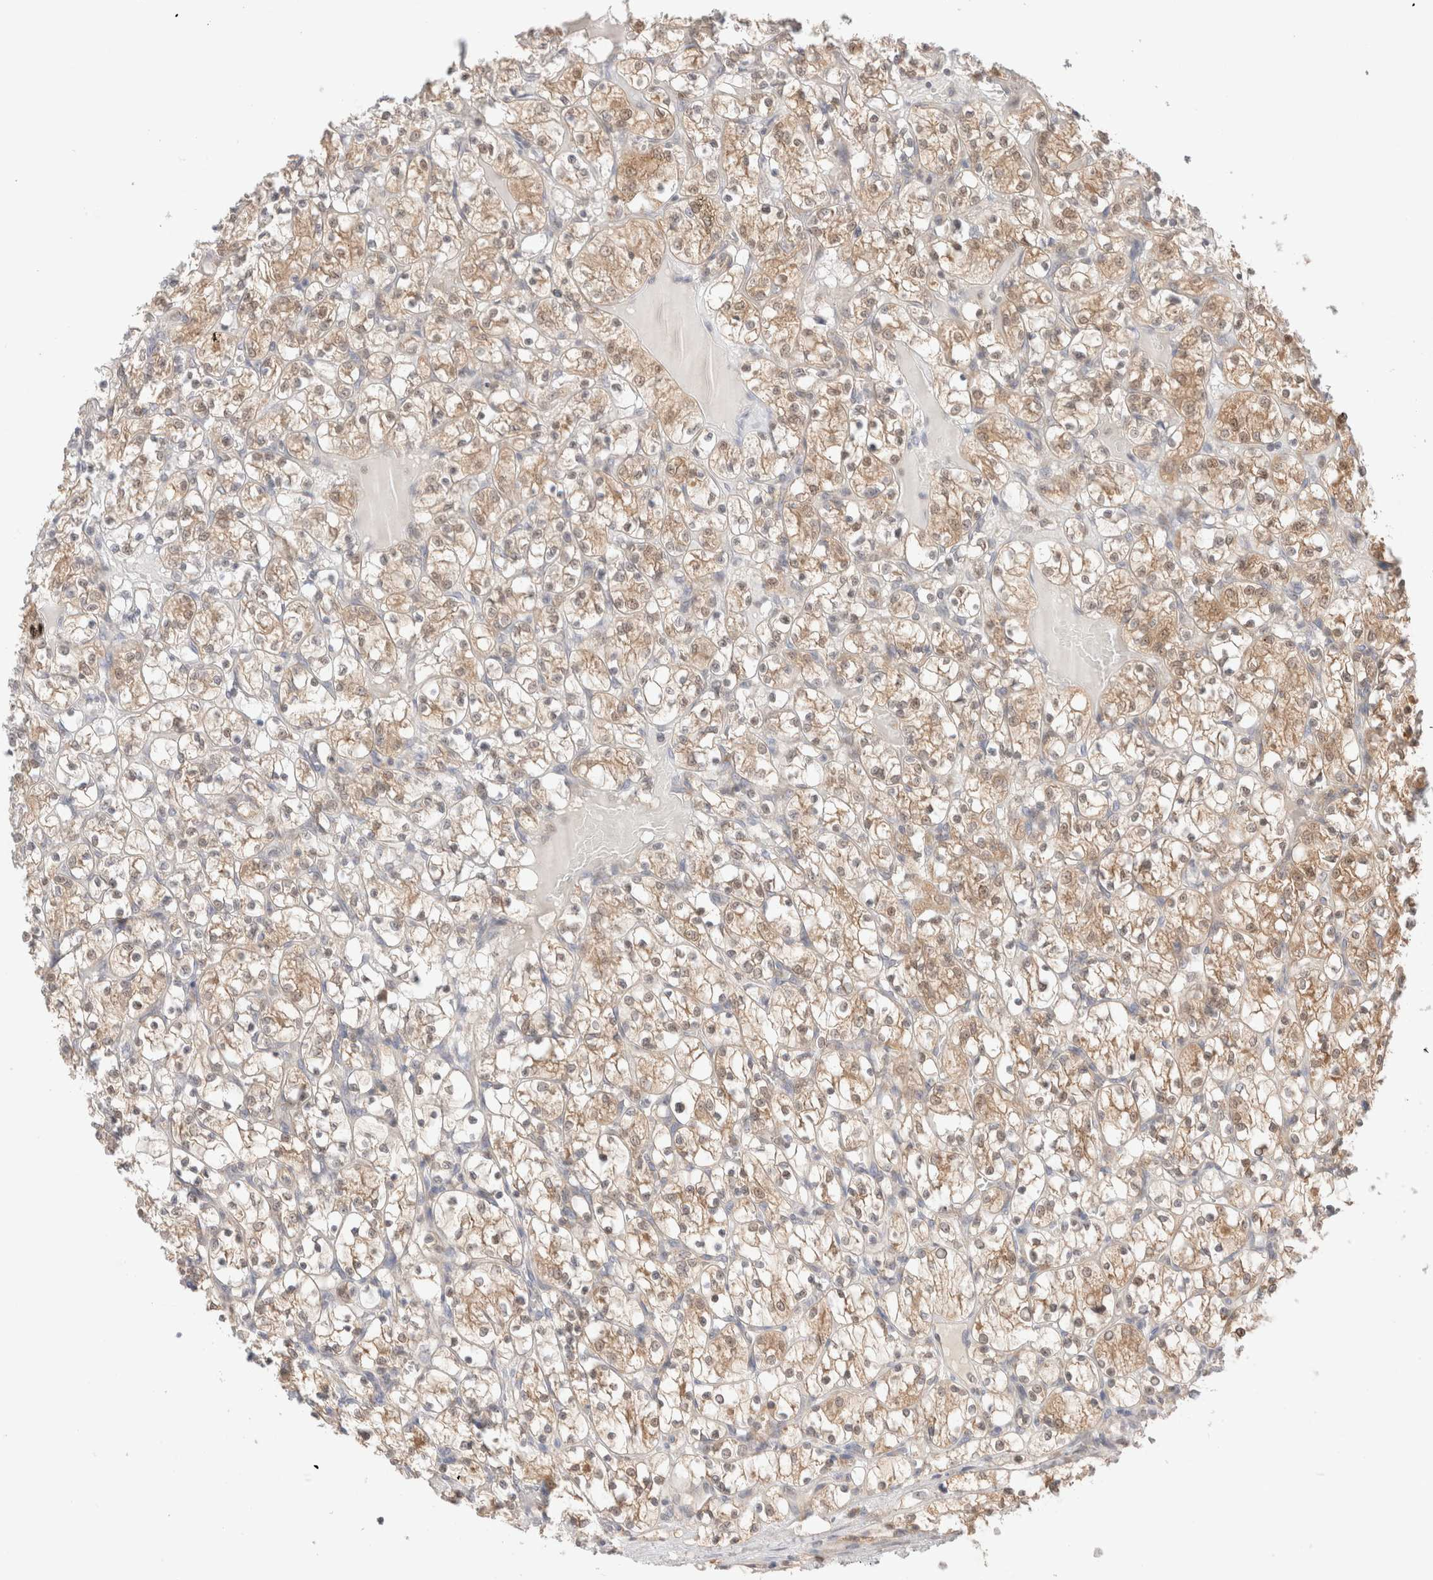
{"staining": {"intensity": "weak", "quantity": ">75%", "location": "cytoplasmic/membranous"}, "tissue": "renal cancer", "cell_type": "Tumor cells", "image_type": "cancer", "snomed": [{"axis": "morphology", "description": "Adenocarcinoma, NOS"}, {"axis": "topography", "description": "Kidney"}], "caption": "A high-resolution photomicrograph shows immunohistochemistry (IHC) staining of adenocarcinoma (renal), which demonstrates weak cytoplasmic/membranous positivity in approximately >75% of tumor cells. (DAB IHC with brightfield microscopy, high magnification).", "gene": "XKR4", "patient": {"sex": "female", "age": 69}}